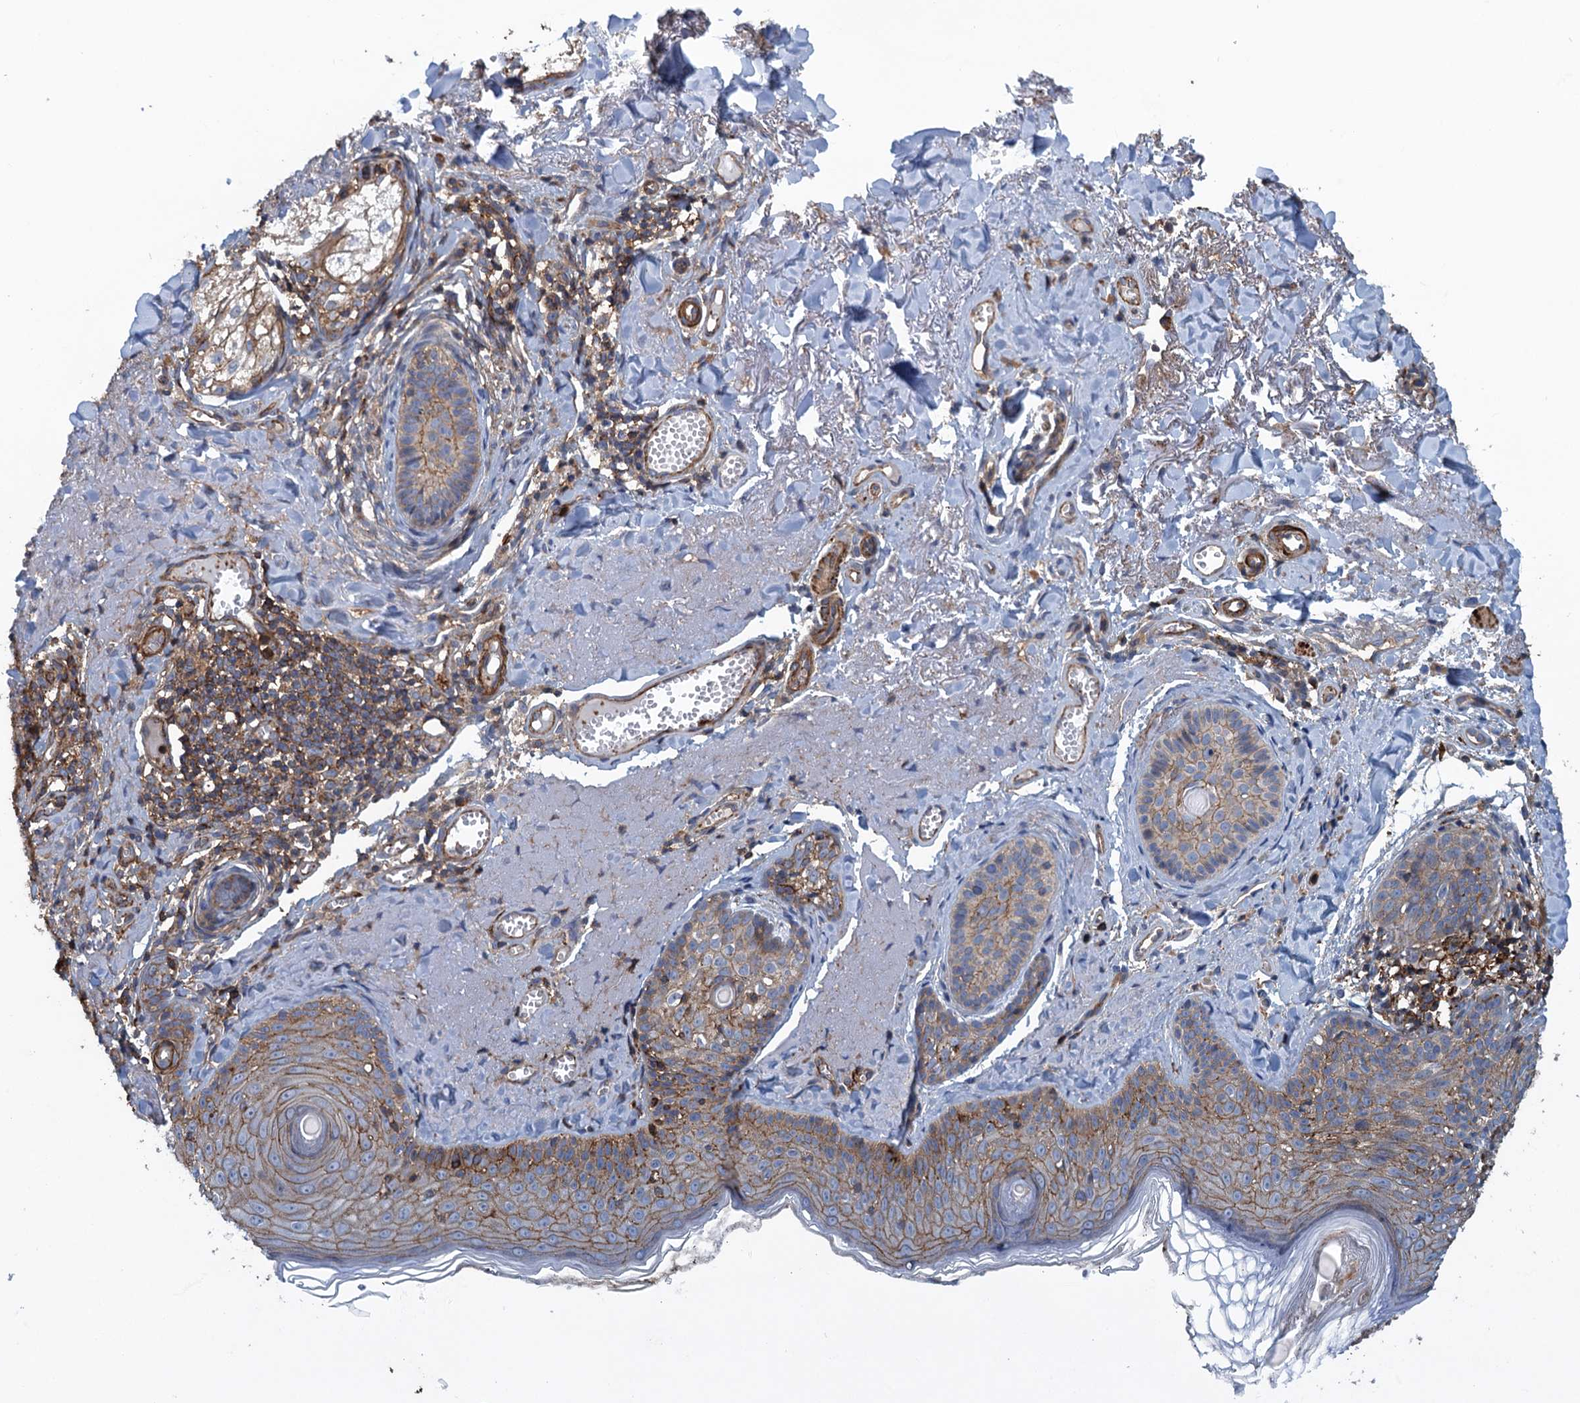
{"staining": {"intensity": "weak", "quantity": "25%-75%", "location": "cytoplasmic/membranous"}, "tissue": "skin cancer", "cell_type": "Tumor cells", "image_type": "cancer", "snomed": [{"axis": "morphology", "description": "Basal cell carcinoma"}, {"axis": "topography", "description": "Skin"}], "caption": "Basal cell carcinoma (skin) tissue displays weak cytoplasmic/membranous positivity in about 25%-75% of tumor cells, visualized by immunohistochemistry.", "gene": "PROSER2", "patient": {"sex": "female", "age": 74}}